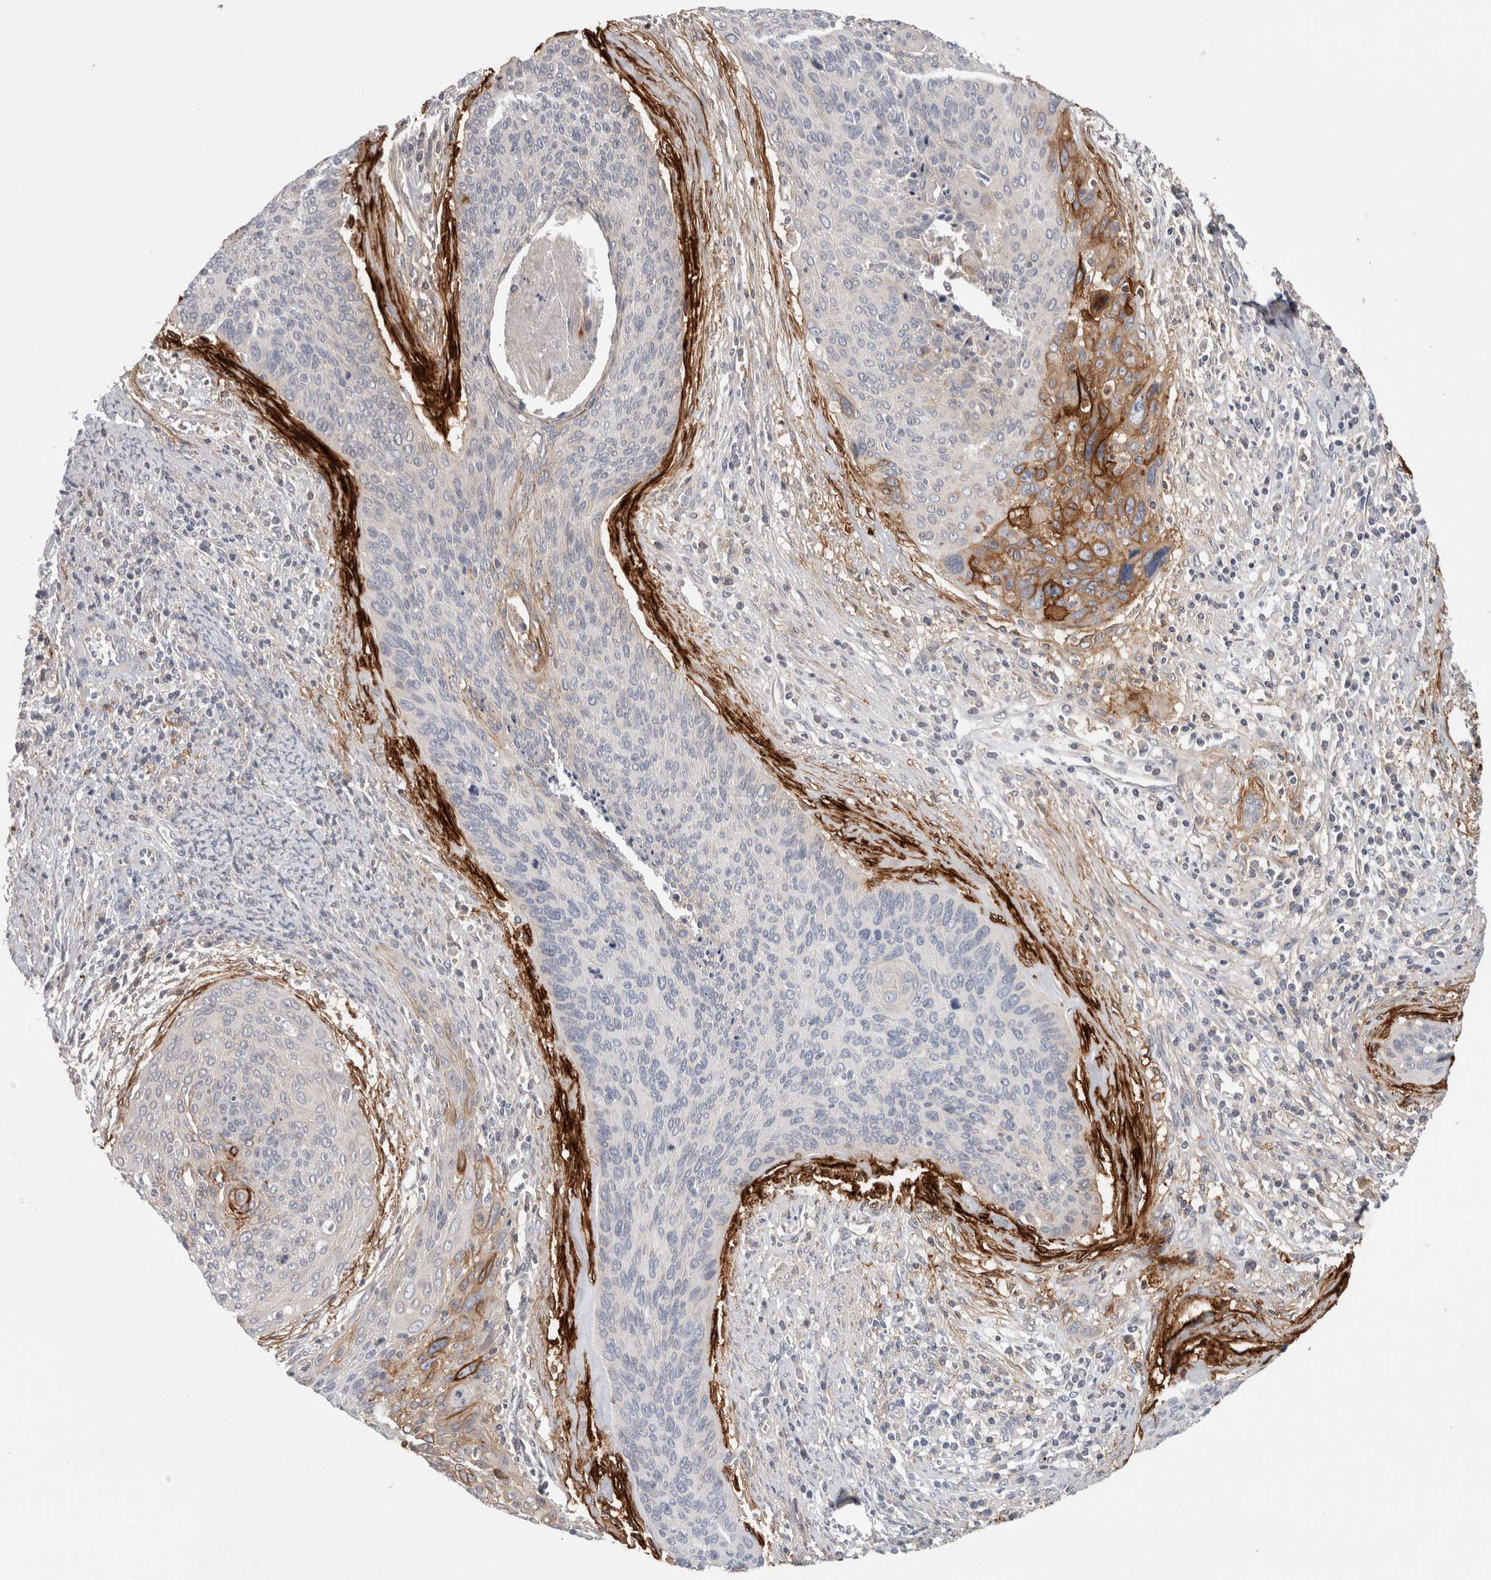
{"staining": {"intensity": "moderate", "quantity": "<25%", "location": "cytoplasmic/membranous"}, "tissue": "cervical cancer", "cell_type": "Tumor cells", "image_type": "cancer", "snomed": [{"axis": "morphology", "description": "Squamous cell carcinoma, NOS"}, {"axis": "topography", "description": "Cervix"}], "caption": "This is a micrograph of immunohistochemistry staining of cervical cancer, which shows moderate staining in the cytoplasmic/membranous of tumor cells.", "gene": "CD55", "patient": {"sex": "female", "age": 55}}